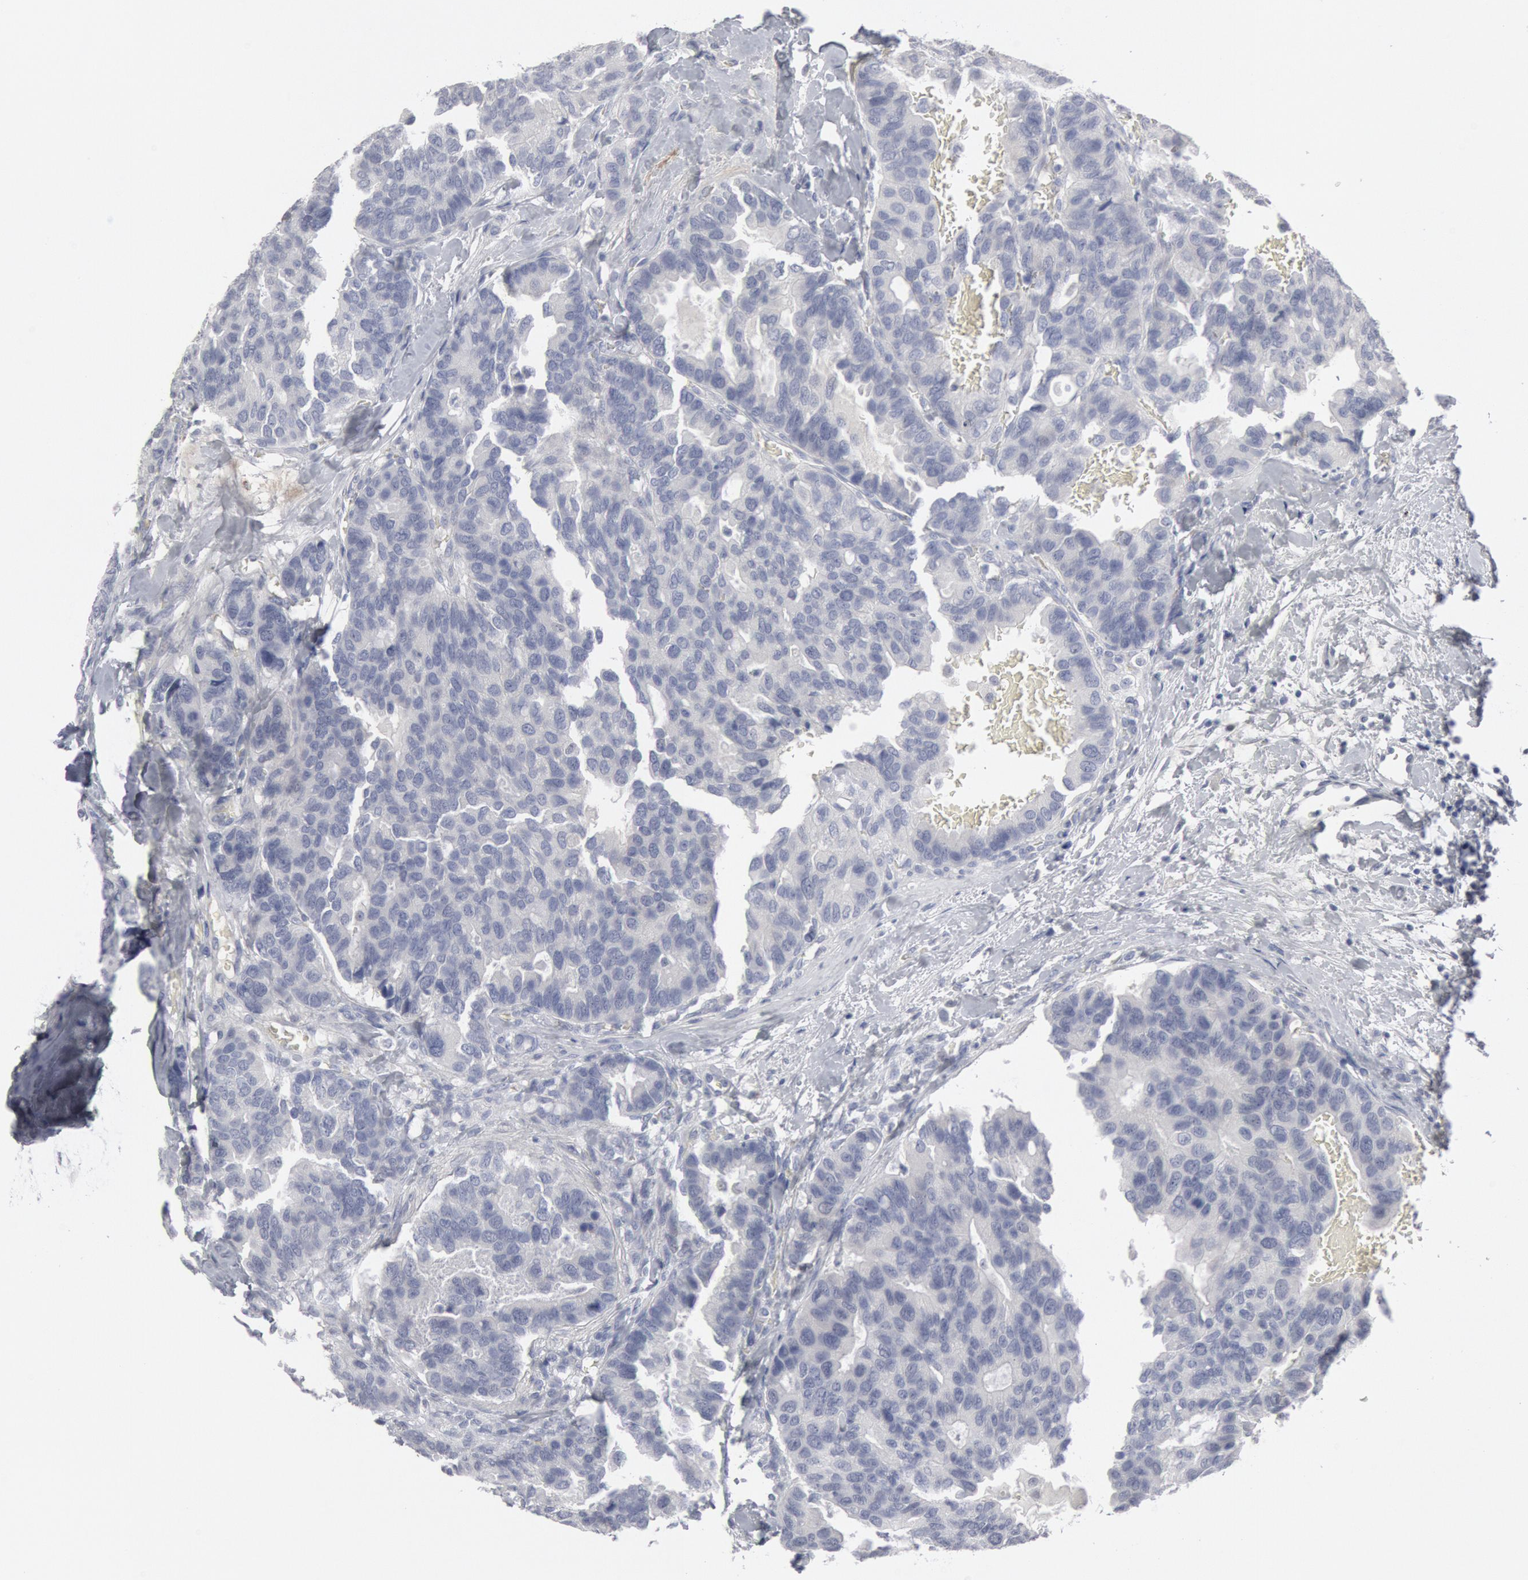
{"staining": {"intensity": "negative", "quantity": "none", "location": "none"}, "tissue": "breast cancer", "cell_type": "Tumor cells", "image_type": "cancer", "snomed": [{"axis": "morphology", "description": "Duct carcinoma"}, {"axis": "topography", "description": "Breast"}], "caption": "This is a photomicrograph of immunohistochemistry (IHC) staining of breast cancer (infiltrating ductal carcinoma), which shows no positivity in tumor cells.", "gene": "DMC1", "patient": {"sex": "female", "age": 69}}